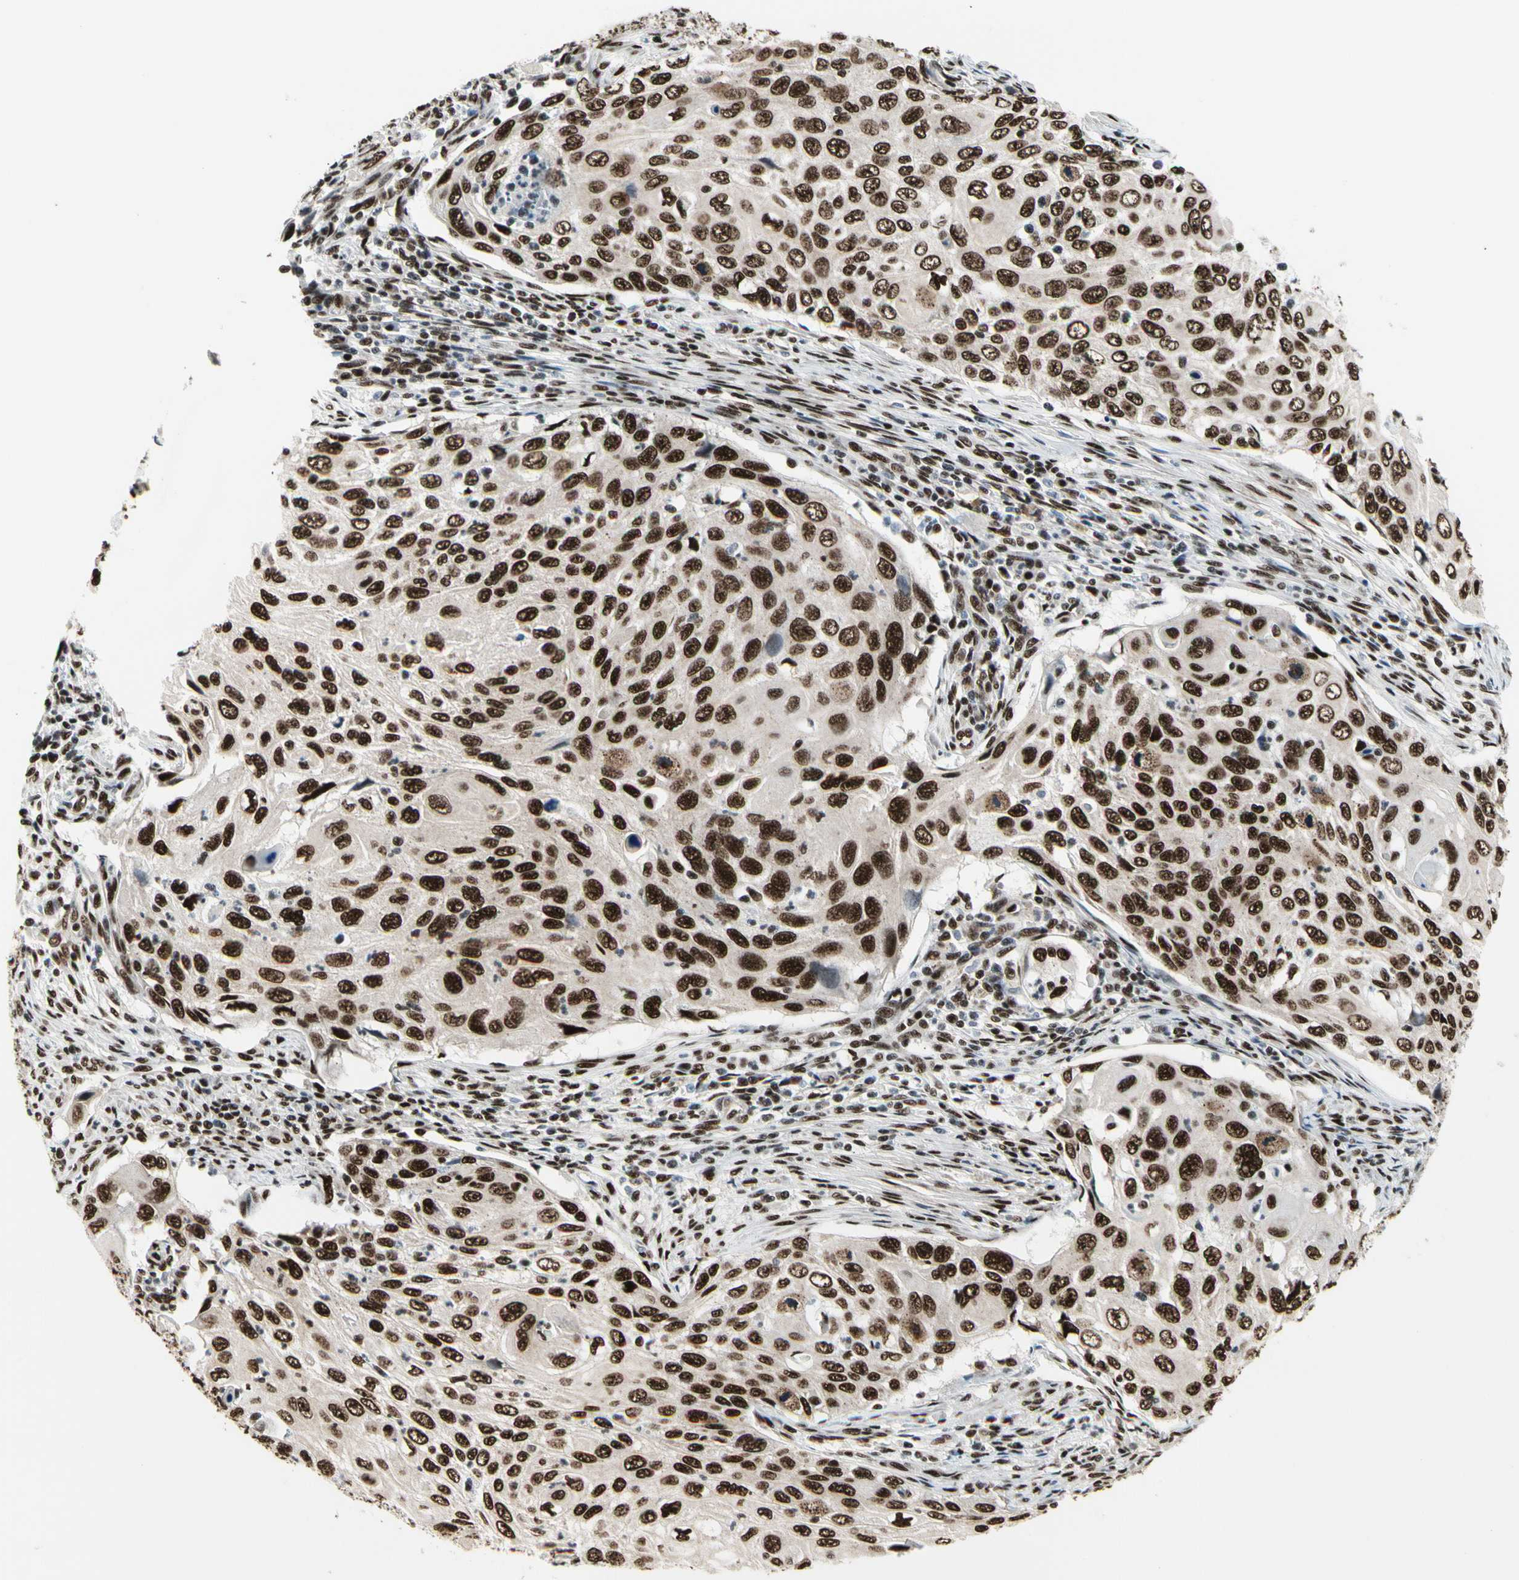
{"staining": {"intensity": "strong", "quantity": ">75%", "location": "nuclear"}, "tissue": "cervical cancer", "cell_type": "Tumor cells", "image_type": "cancer", "snomed": [{"axis": "morphology", "description": "Squamous cell carcinoma, NOS"}, {"axis": "topography", "description": "Cervix"}], "caption": "Immunohistochemical staining of human cervical cancer shows strong nuclear protein expression in about >75% of tumor cells.", "gene": "SRSF11", "patient": {"sex": "female", "age": 70}}